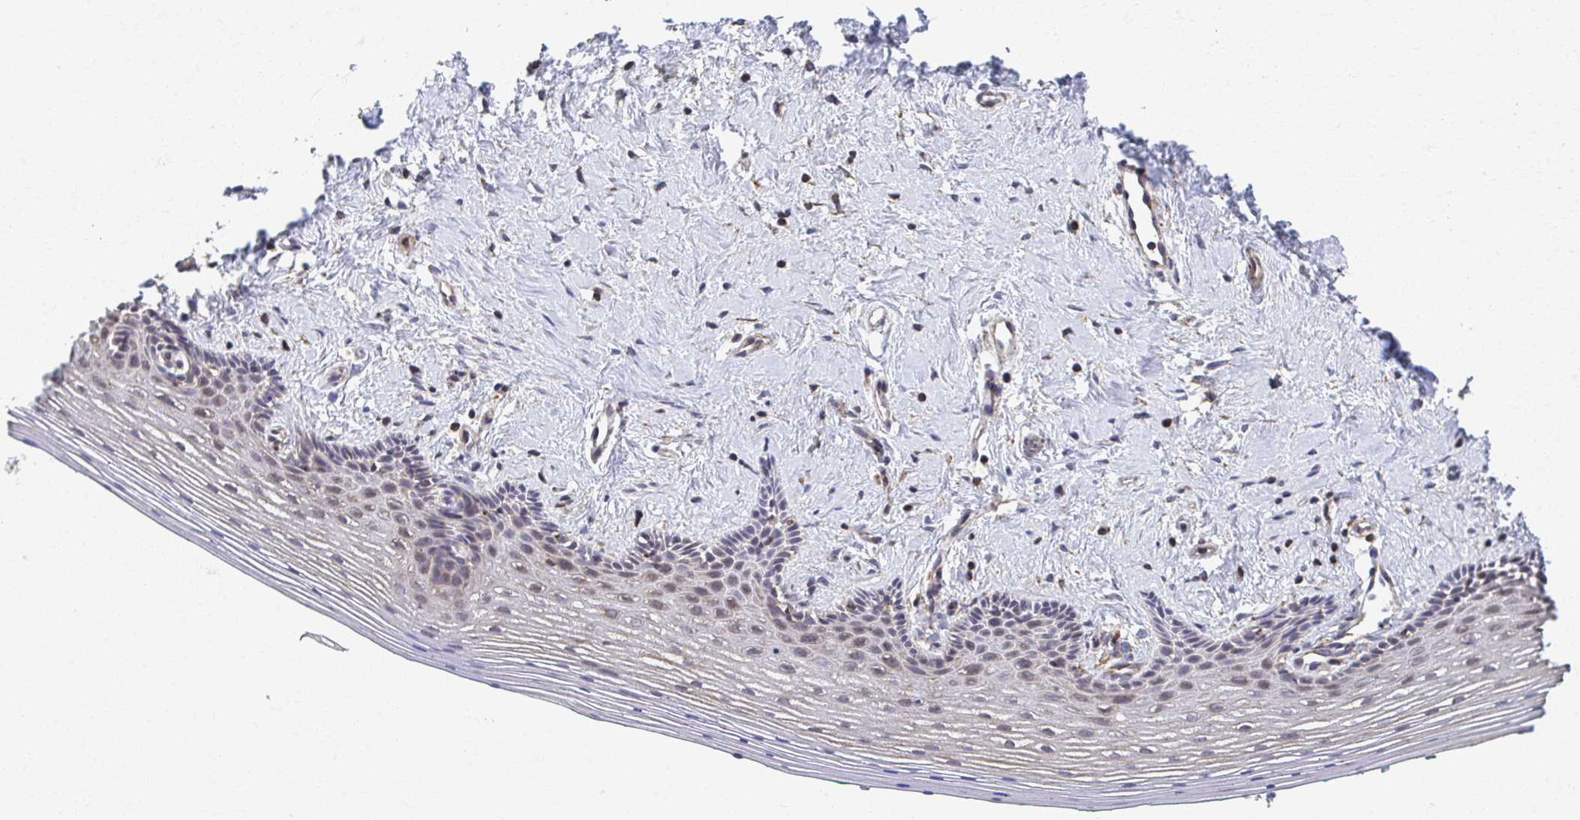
{"staining": {"intensity": "moderate", "quantity": "25%-75%", "location": "cytoplasmic/membranous"}, "tissue": "vagina", "cell_type": "Squamous epithelial cells", "image_type": "normal", "snomed": [{"axis": "morphology", "description": "Normal tissue, NOS"}, {"axis": "topography", "description": "Vagina"}], "caption": "The photomicrograph demonstrates staining of normal vagina, revealing moderate cytoplasmic/membranous protein staining (brown color) within squamous epithelial cells.", "gene": "KLHL34", "patient": {"sex": "female", "age": 42}}